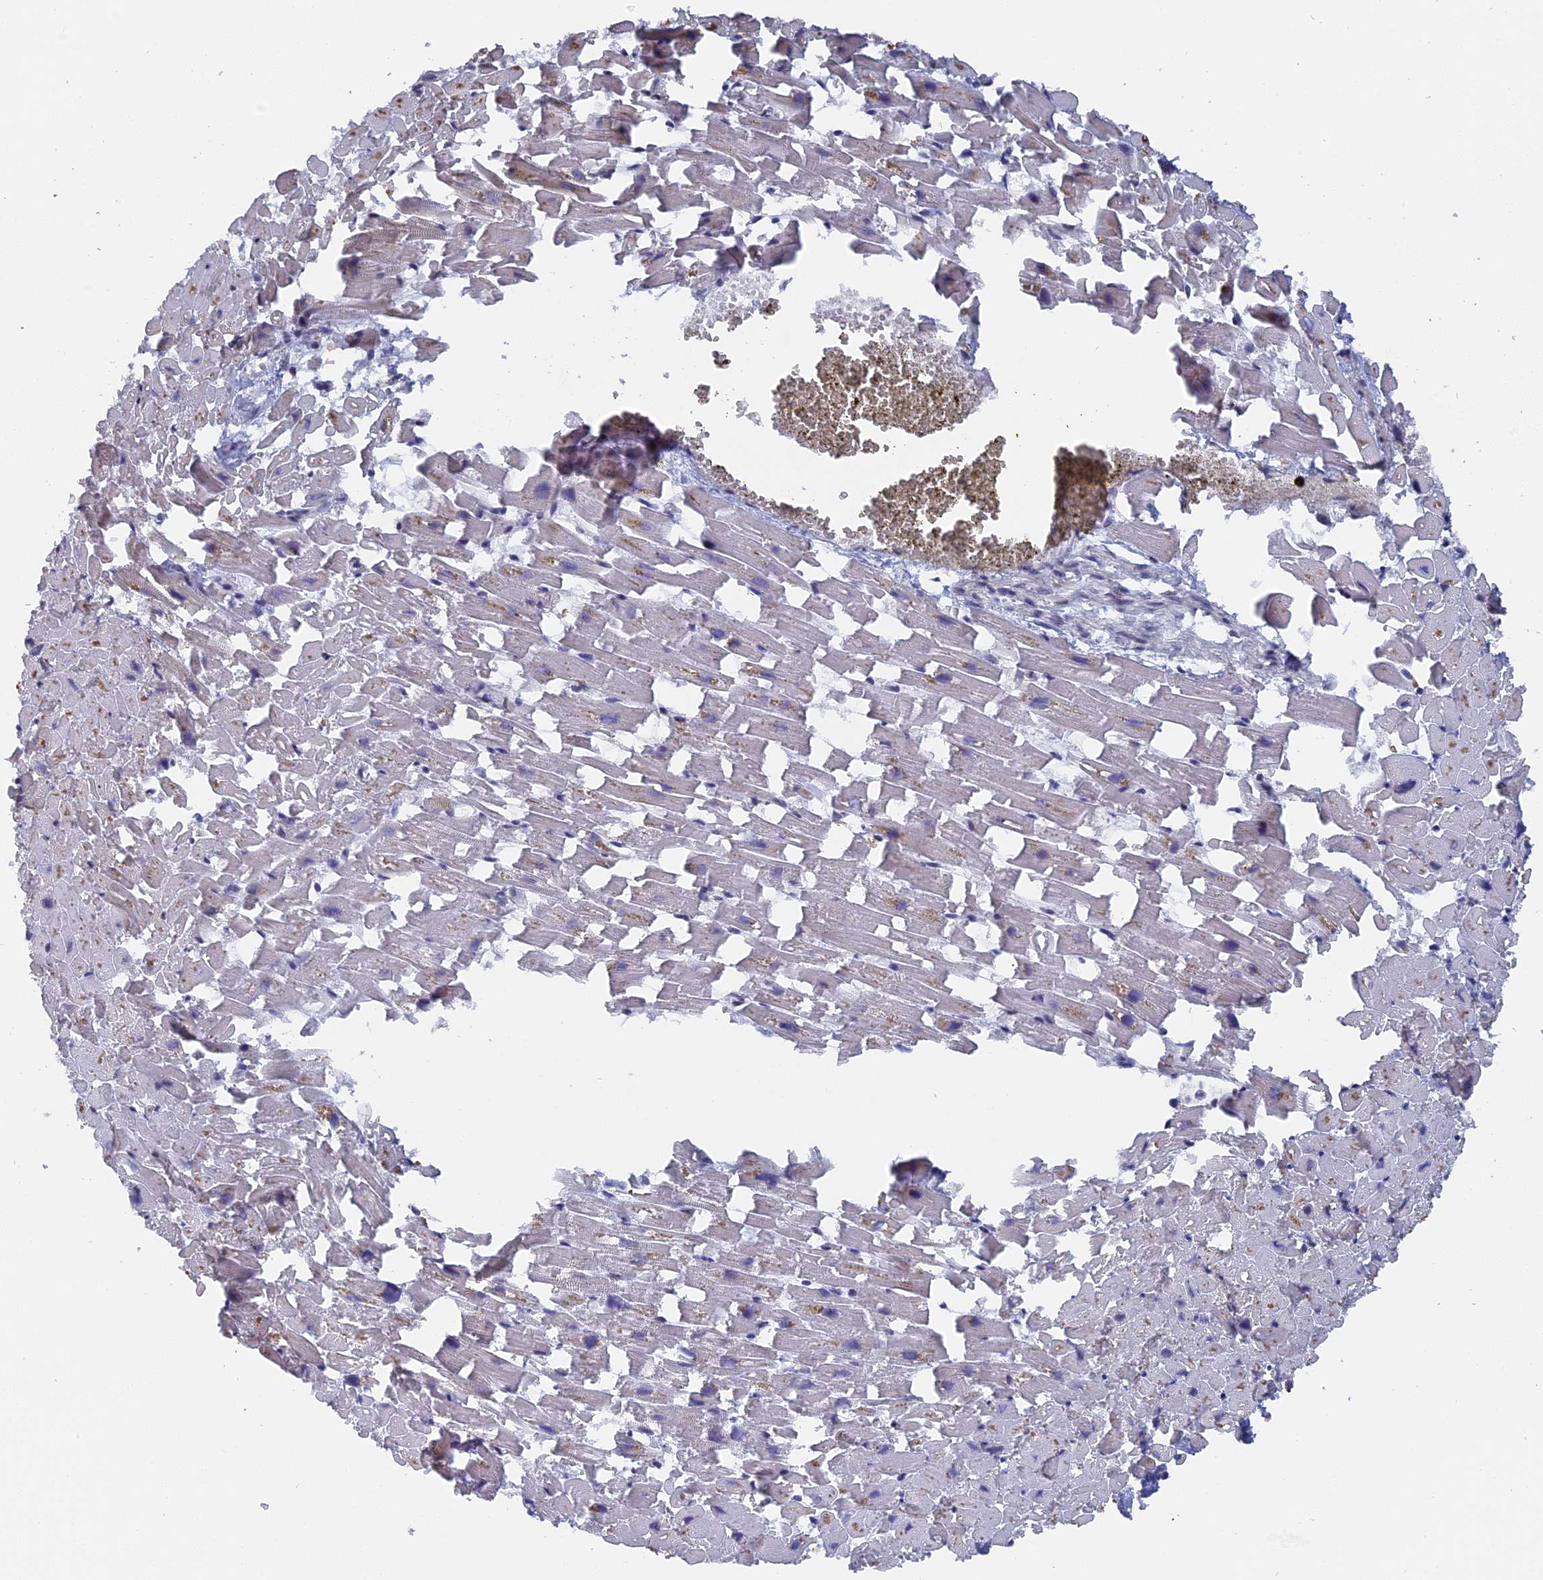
{"staining": {"intensity": "negative", "quantity": "none", "location": "none"}, "tissue": "heart muscle", "cell_type": "Cardiomyocytes", "image_type": "normal", "snomed": [{"axis": "morphology", "description": "Normal tissue, NOS"}, {"axis": "topography", "description": "Heart"}], "caption": "Immunohistochemistry image of benign heart muscle: human heart muscle stained with DAB (3,3'-diaminobenzidine) shows no significant protein positivity in cardiomyocytes. (DAB IHC, high magnification).", "gene": "SF3A2", "patient": {"sex": "female", "age": 64}}